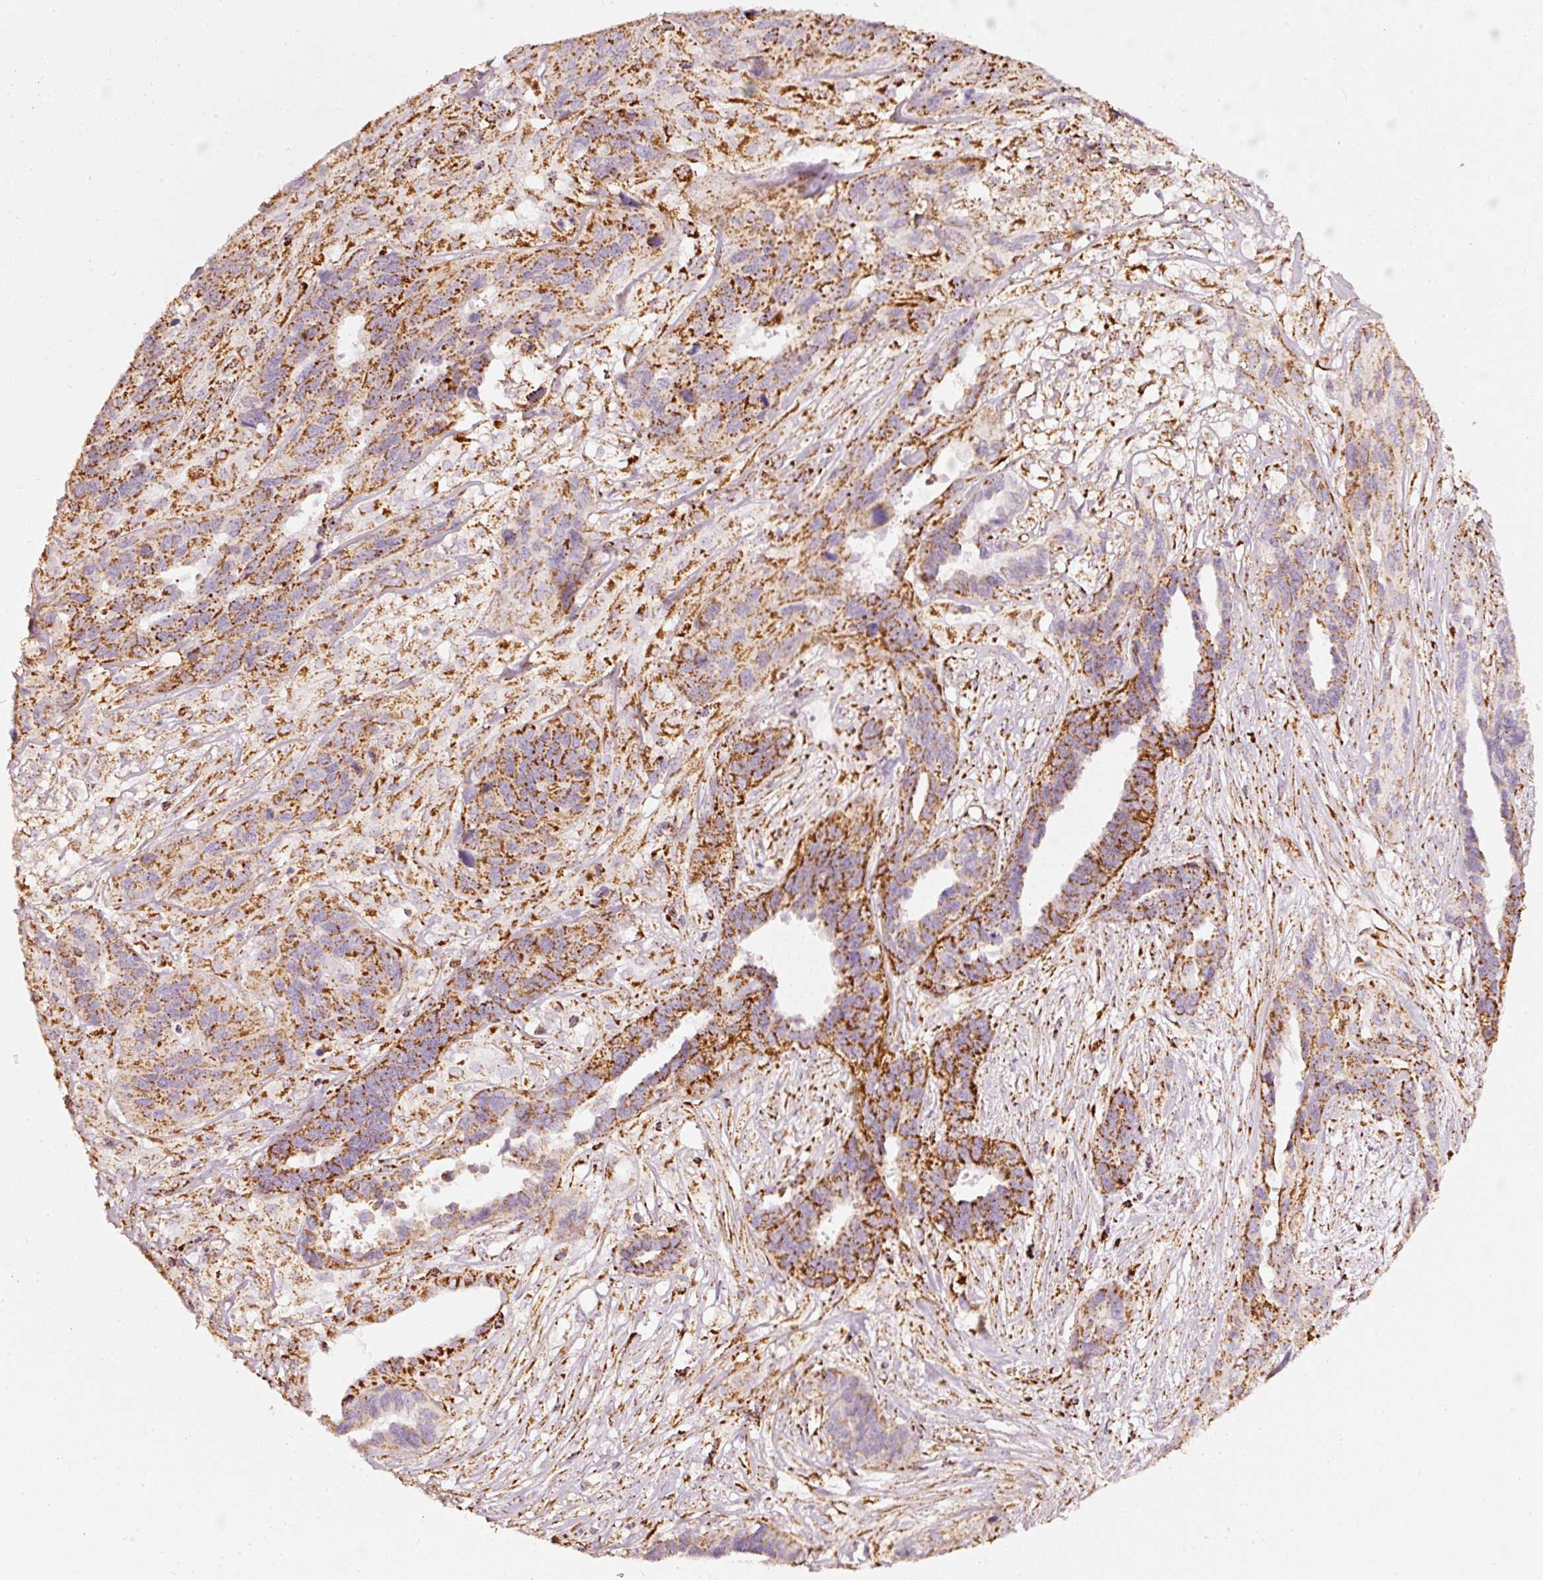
{"staining": {"intensity": "moderate", "quantity": ">75%", "location": "cytoplasmic/membranous"}, "tissue": "ovarian cancer", "cell_type": "Tumor cells", "image_type": "cancer", "snomed": [{"axis": "morphology", "description": "Cystadenocarcinoma, serous, NOS"}, {"axis": "topography", "description": "Ovary"}], "caption": "Serous cystadenocarcinoma (ovarian) stained with DAB (3,3'-diaminobenzidine) immunohistochemistry demonstrates medium levels of moderate cytoplasmic/membranous staining in about >75% of tumor cells. Ihc stains the protein in brown and the nuclei are stained blue.", "gene": "UQCRC1", "patient": {"sex": "female", "age": 64}}